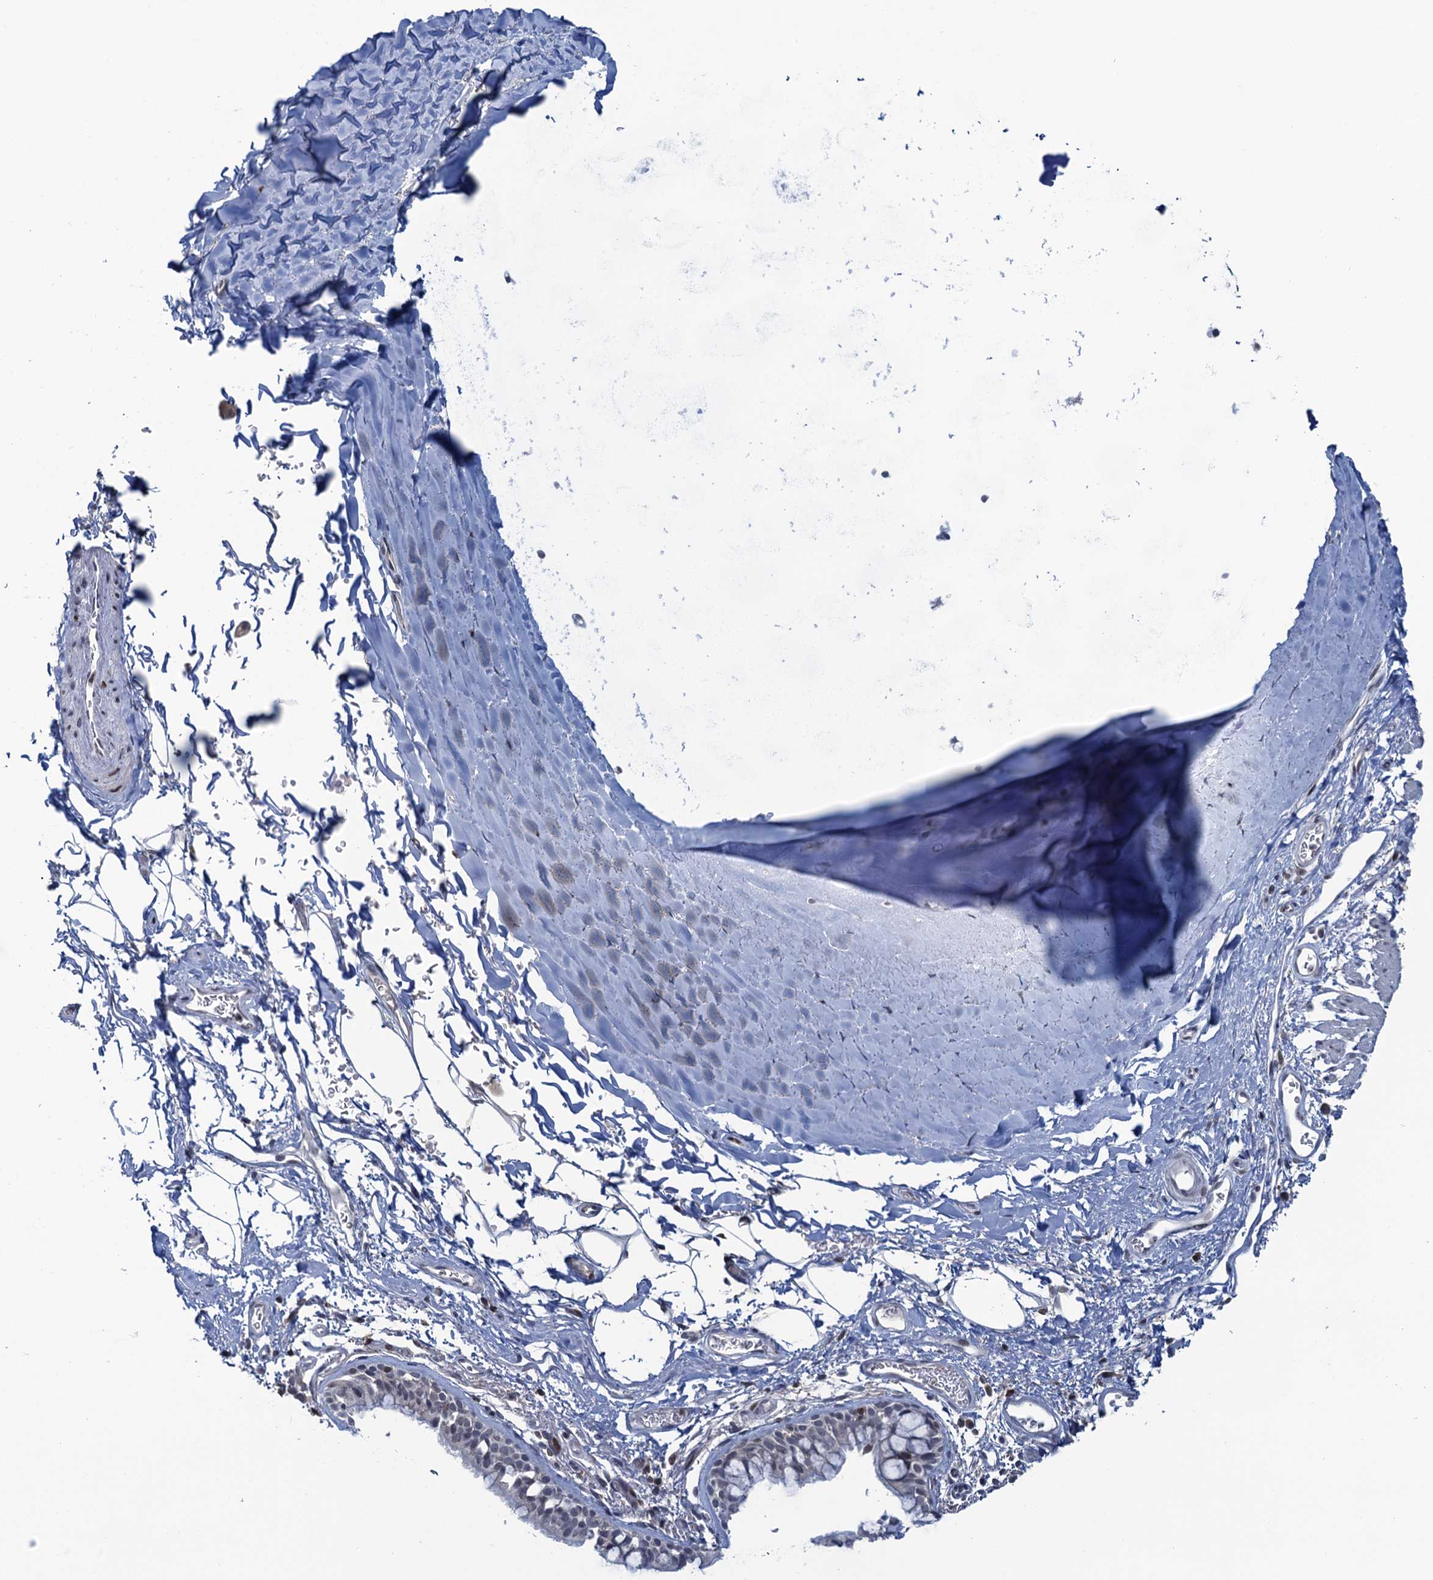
{"staining": {"intensity": "negative", "quantity": "none", "location": "none"}, "tissue": "bronchus", "cell_type": "Respiratory epithelial cells", "image_type": "normal", "snomed": [{"axis": "morphology", "description": "Normal tissue, NOS"}, {"axis": "topography", "description": "Bronchus"}], "caption": "The immunohistochemistry image has no significant staining in respiratory epithelial cells of bronchus.", "gene": "FYB1", "patient": {"sex": "male", "age": 65}}